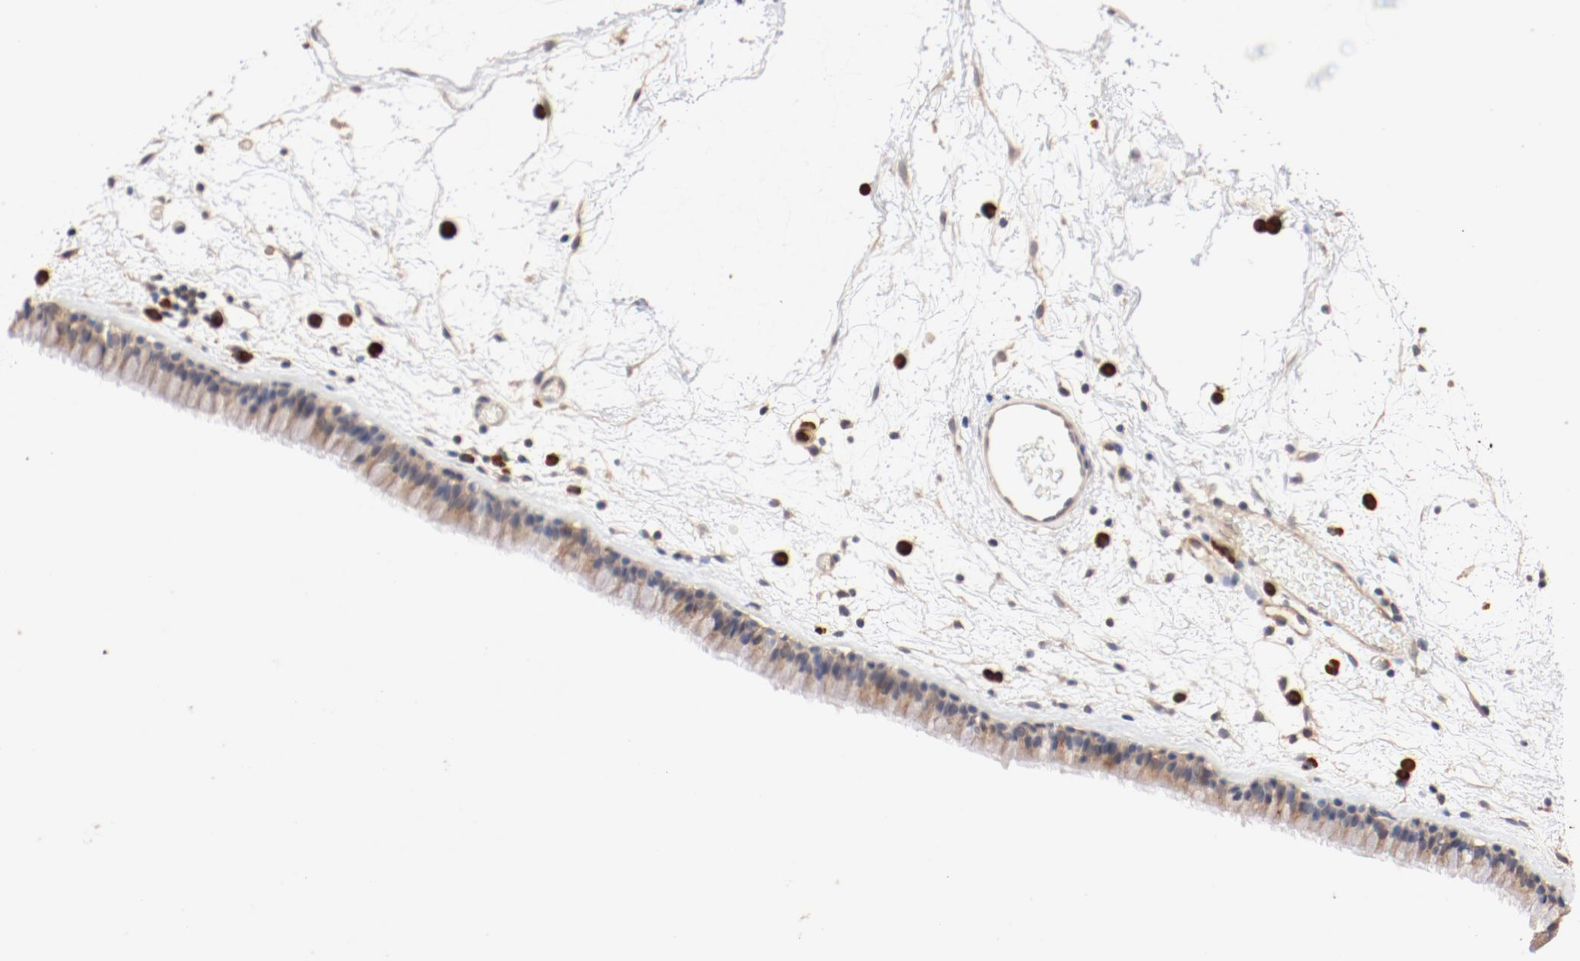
{"staining": {"intensity": "weak", "quantity": ">75%", "location": "cytoplasmic/membranous"}, "tissue": "nasopharynx", "cell_type": "Respiratory epithelial cells", "image_type": "normal", "snomed": [{"axis": "morphology", "description": "Normal tissue, NOS"}, {"axis": "morphology", "description": "Inflammation, NOS"}, {"axis": "topography", "description": "Nasopharynx"}], "caption": "IHC image of benign nasopharynx stained for a protein (brown), which demonstrates low levels of weak cytoplasmic/membranous staining in approximately >75% of respiratory epithelial cells.", "gene": "UBE2J1", "patient": {"sex": "male", "age": 48}}